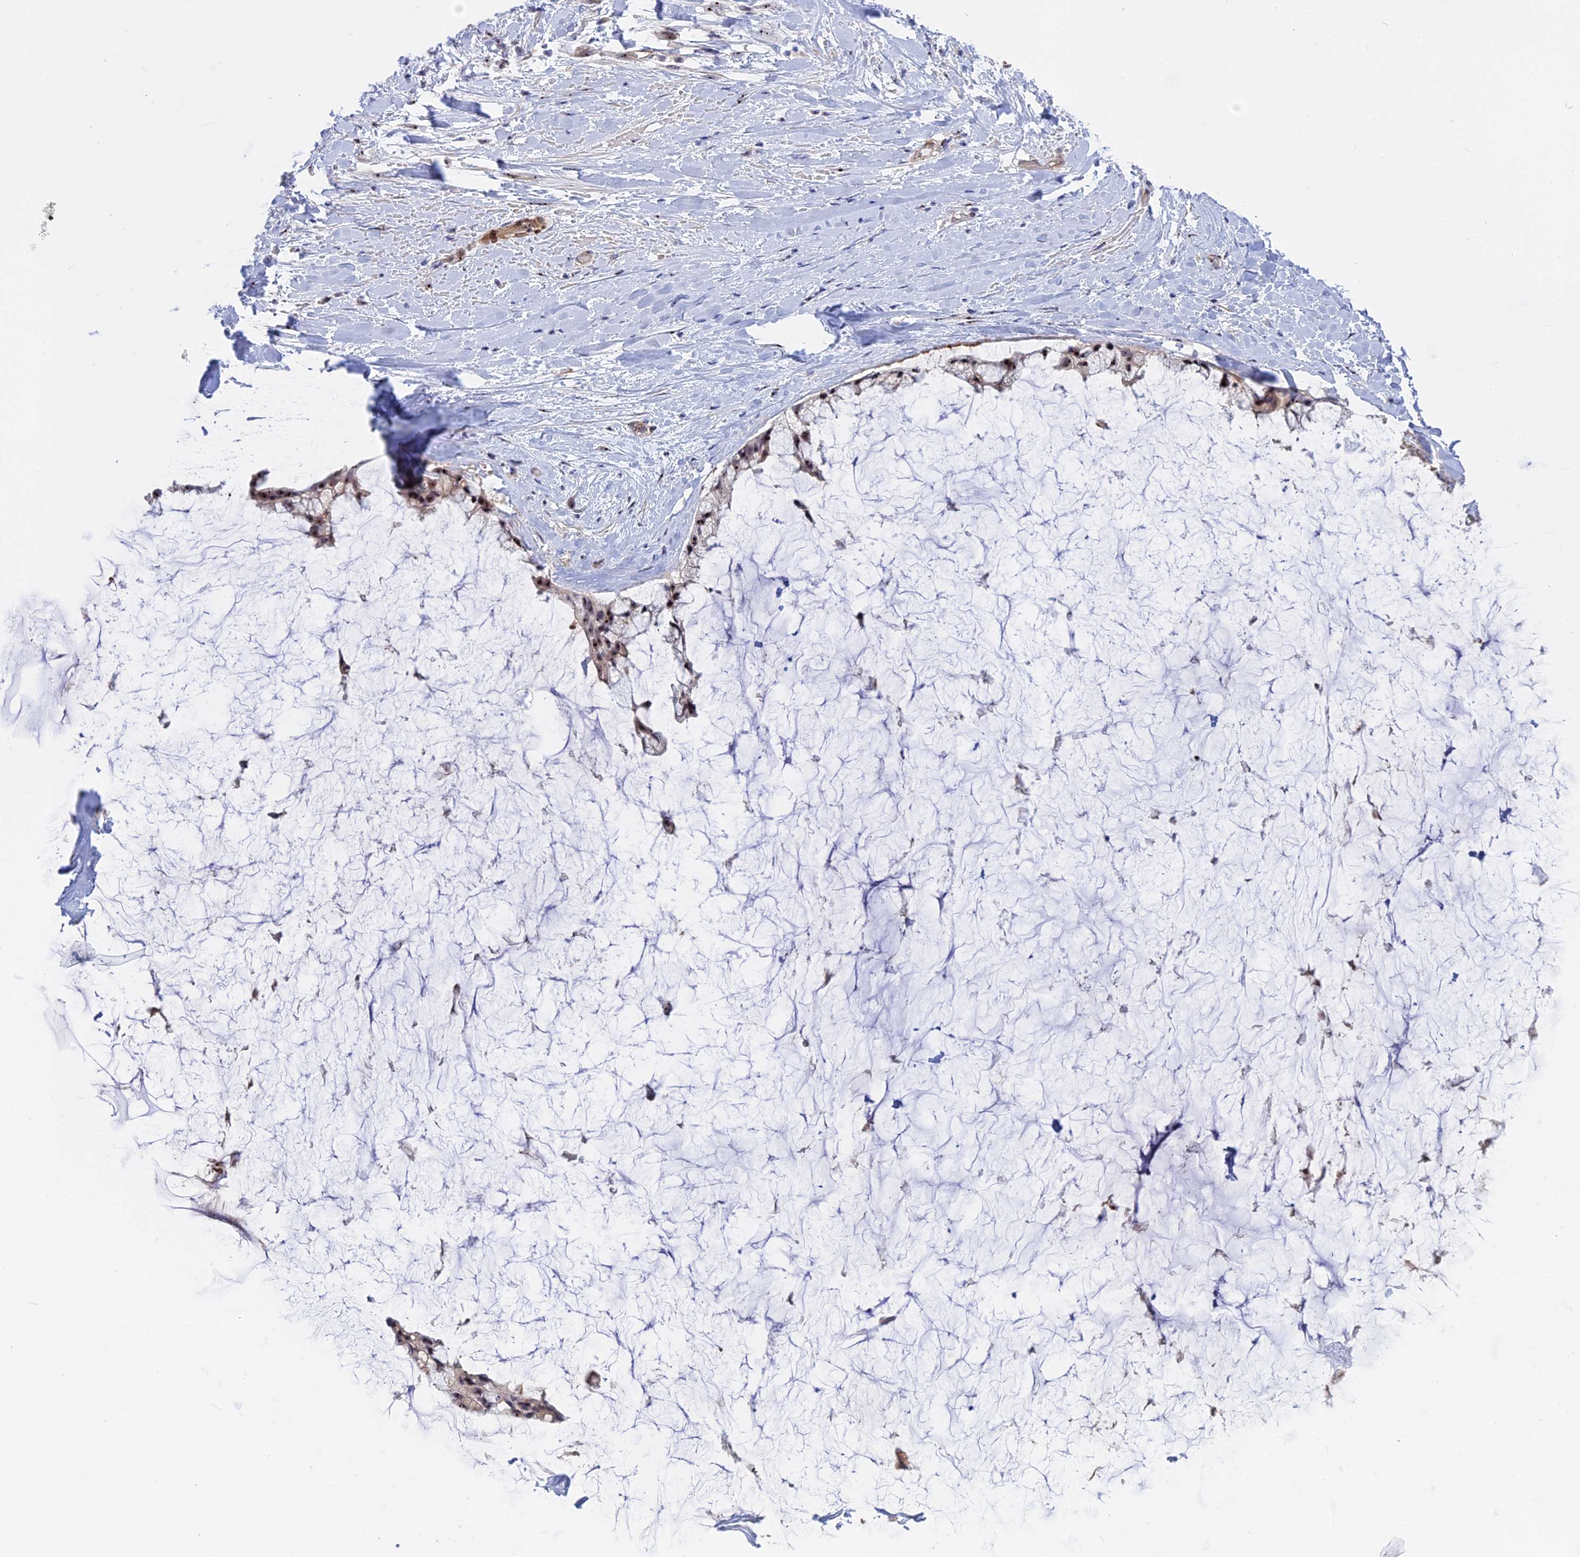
{"staining": {"intensity": "moderate", "quantity": ">75%", "location": "nuclear"}, "tissue": "ovarian cancer", "cell_type": "Tumor cells", "image_type": "cancer", "snomed": [{"axis": "morphology", "description": "Cystadenocarcinoma, mucinous, NOS"}, {"axis": "topography", "description": "Ovary"}], "caption": "Immunohistochemical staining of human ovarian mucinous cystadenocarcinoma reveals medium levels of moderate nuclear staining in approximately >75% of tumor cells. (Brightfield microscopy of DAB IHC at high magnification).", "gene": "DBNDD1", "patient": {"sex": "female", "age": 39}}